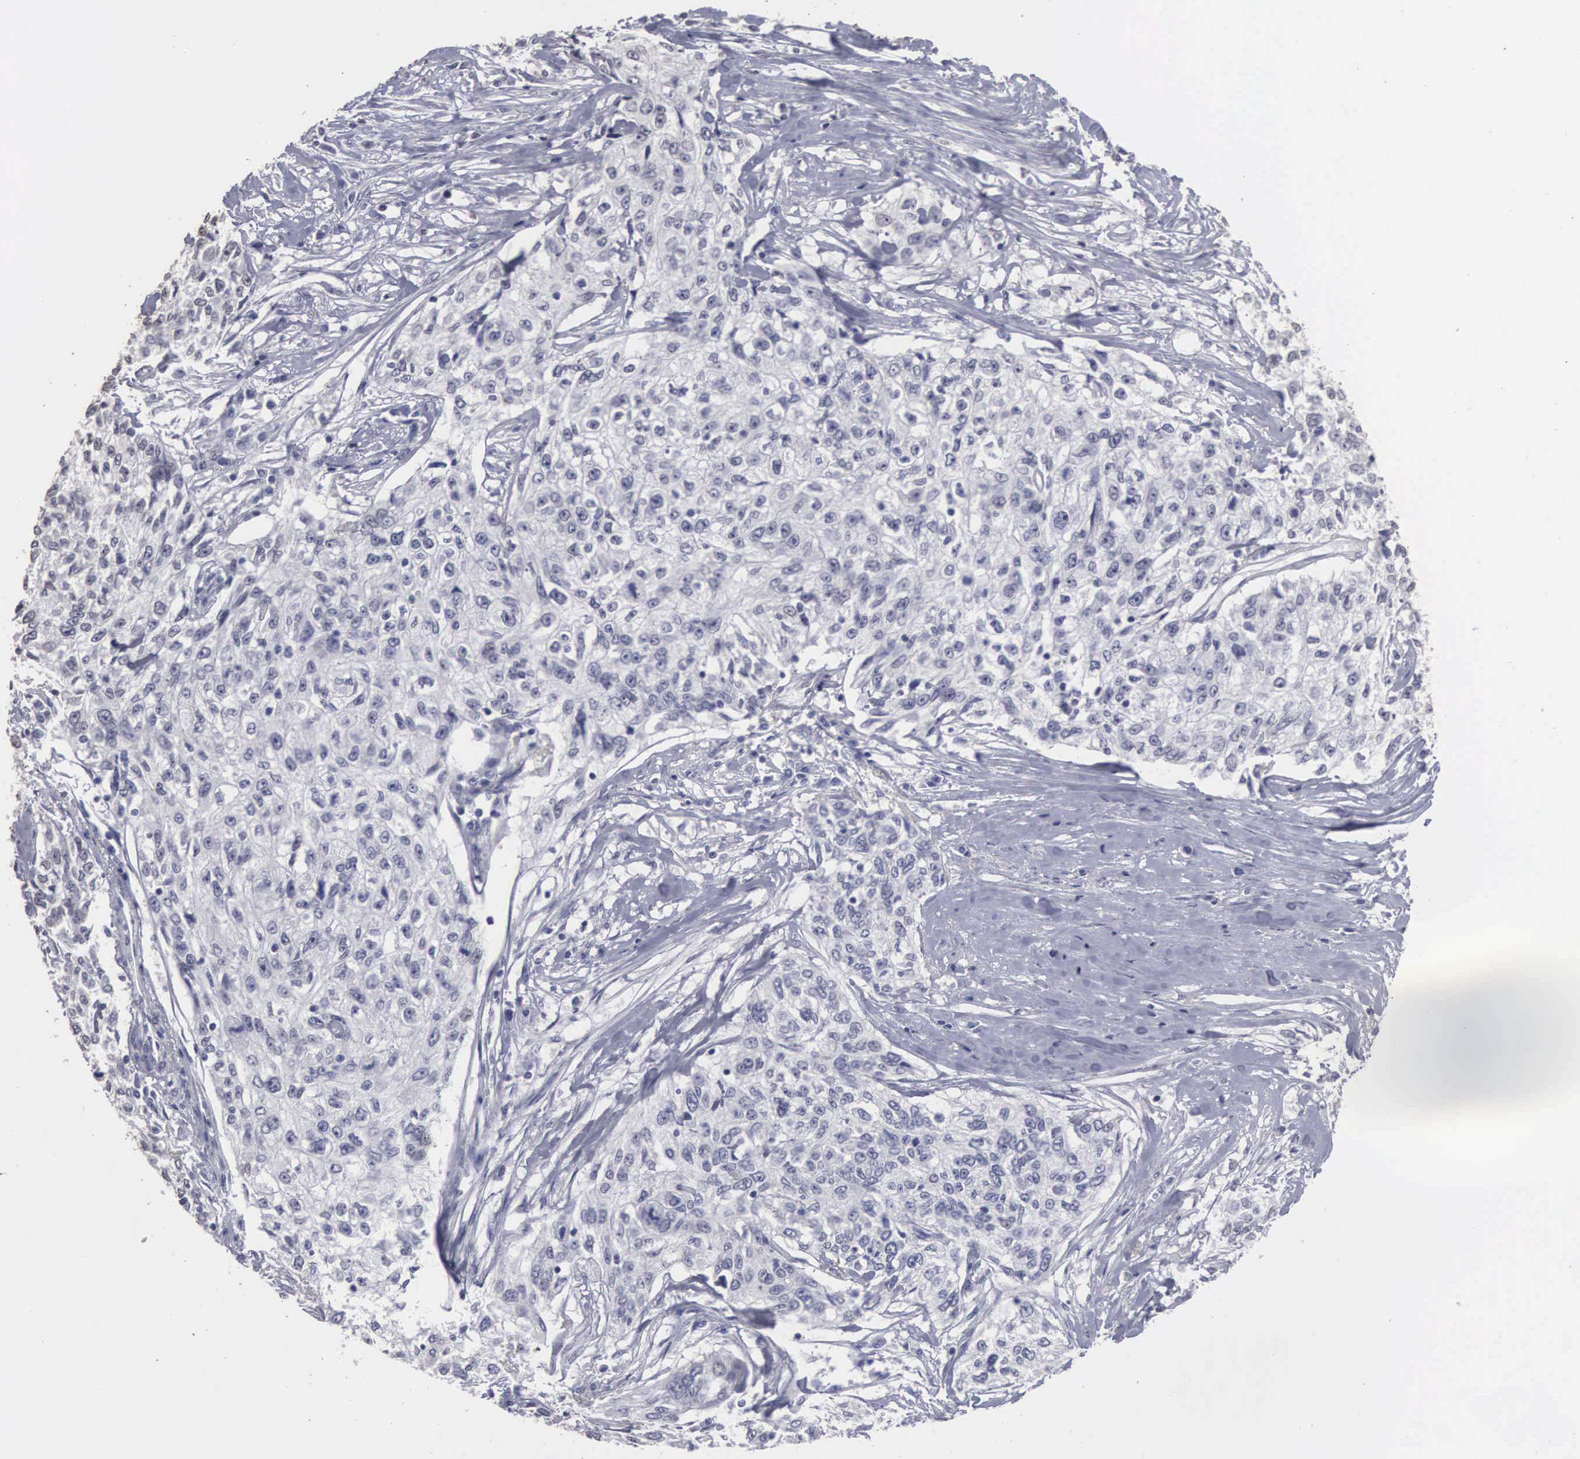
{"staining": {"intensity": "negative", "quantity": "none", "location": "none"}, "tissue": "cervical cancer", "cell_type": "Tumor cells", "image_type": "cancer", "snomed": [{"axis": "morphology", "description": "Squamous cell carcinoma, NOS"}, {"axis": "topography", "description": "Cervix"}], "caption": "Tumor cells are negative for brown protein staining in cervical cancer. (Stains: DAB immunohistochemistry with hematoxylin counter stain, Microscopy: brightfield microscopy at high magnification).", "gene": "UPB1", "patient": {"sex": "female", "age": 57}}